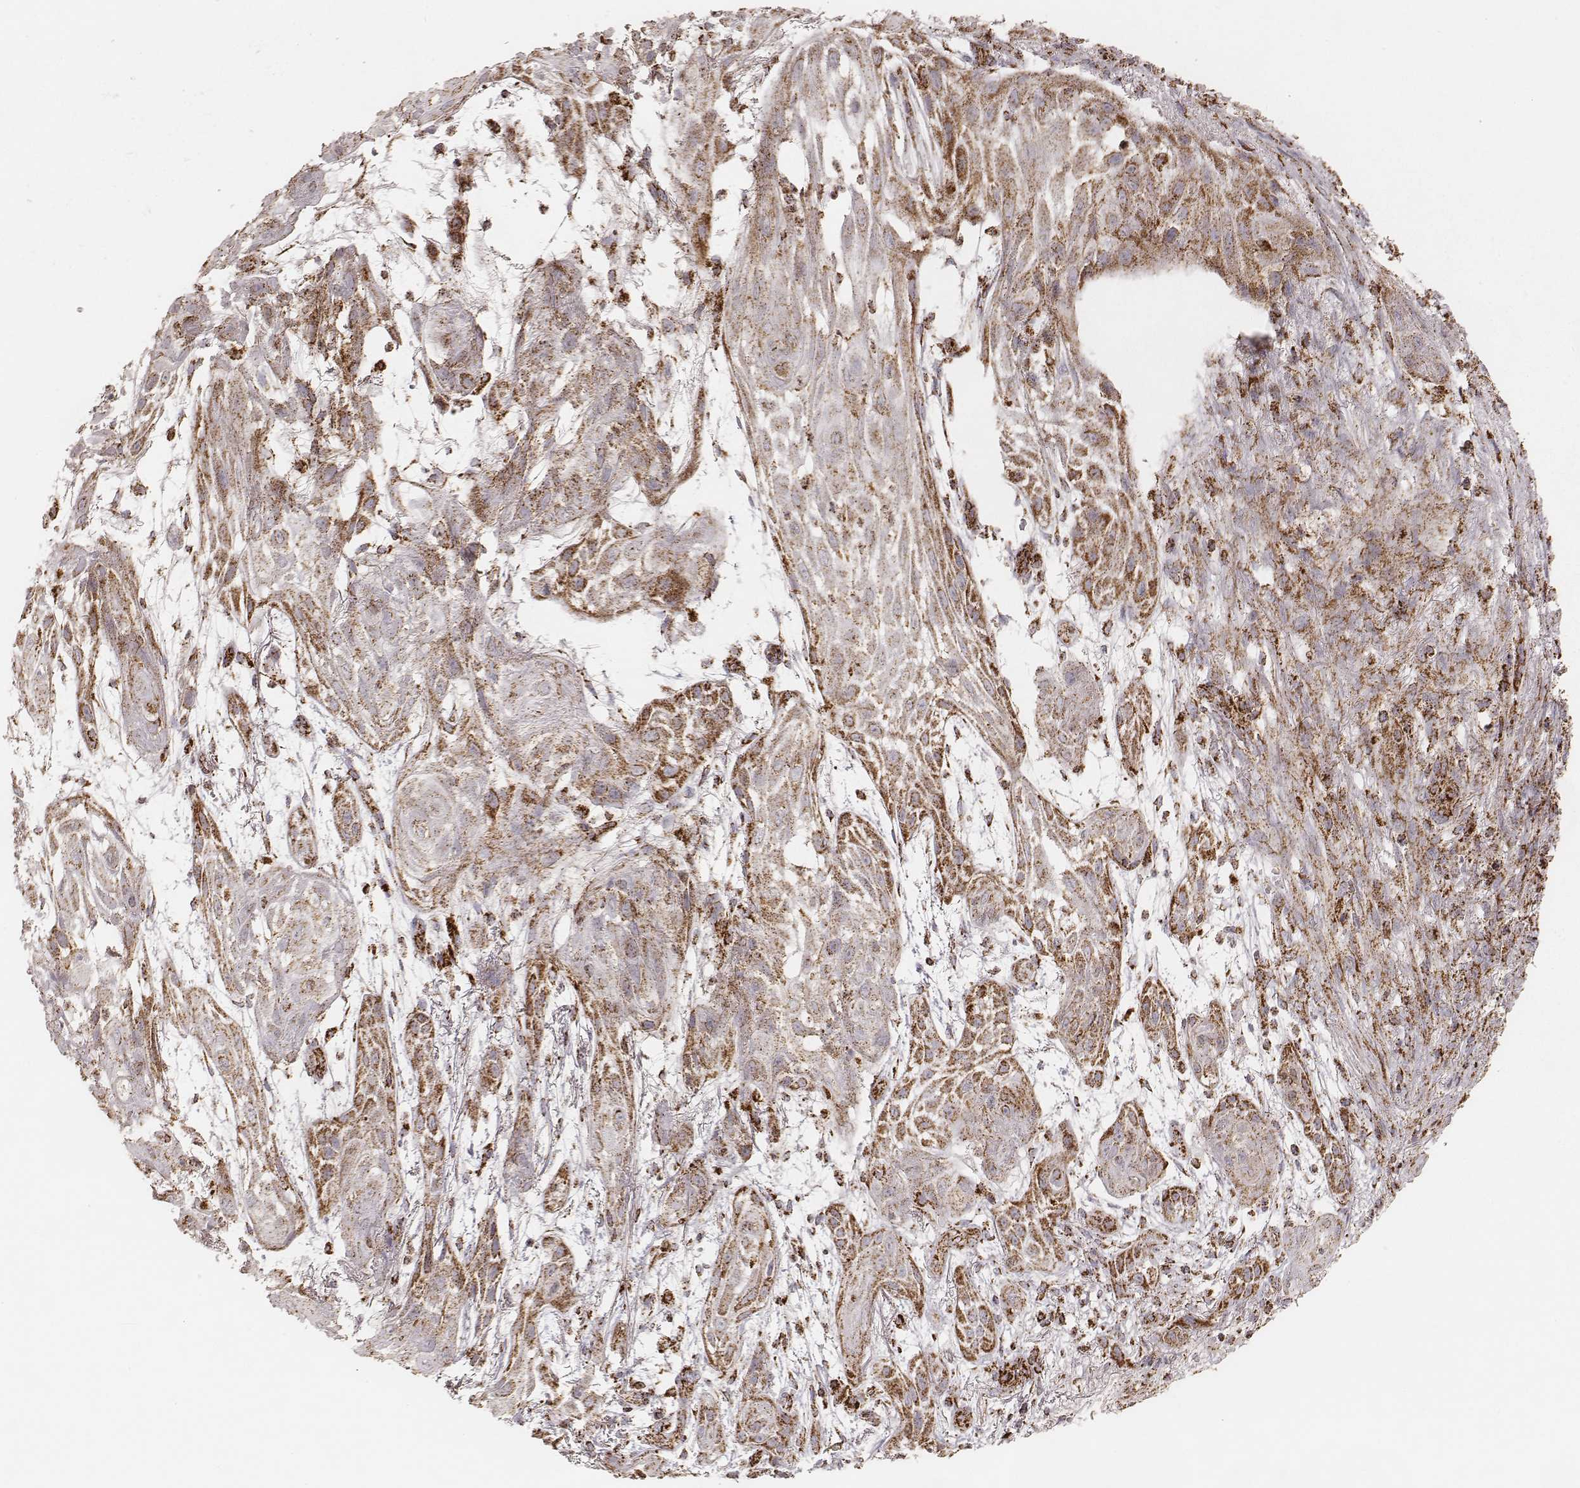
{"staining": {"intensity": "moderate", "quantity": ">75%", "location": "cytoplasmic/membranous"}, "tissue": "skin cancer", "cell_type": "Tumor cells", "image_type": "cancer", "snomed": [{"axis": "morphology", "description": "Squamous cell carcinoma, NOS"}, {"axis": "topography", "description": "Skin"}], "caption": "Tumor cells reveal medium levels of moderate cytoplasmic/membranous expression in approximately >75% of cells in human squamous cell carcinoma (skin).", "gene": "CS", "patient": {"sex": "male", "age": 62}}